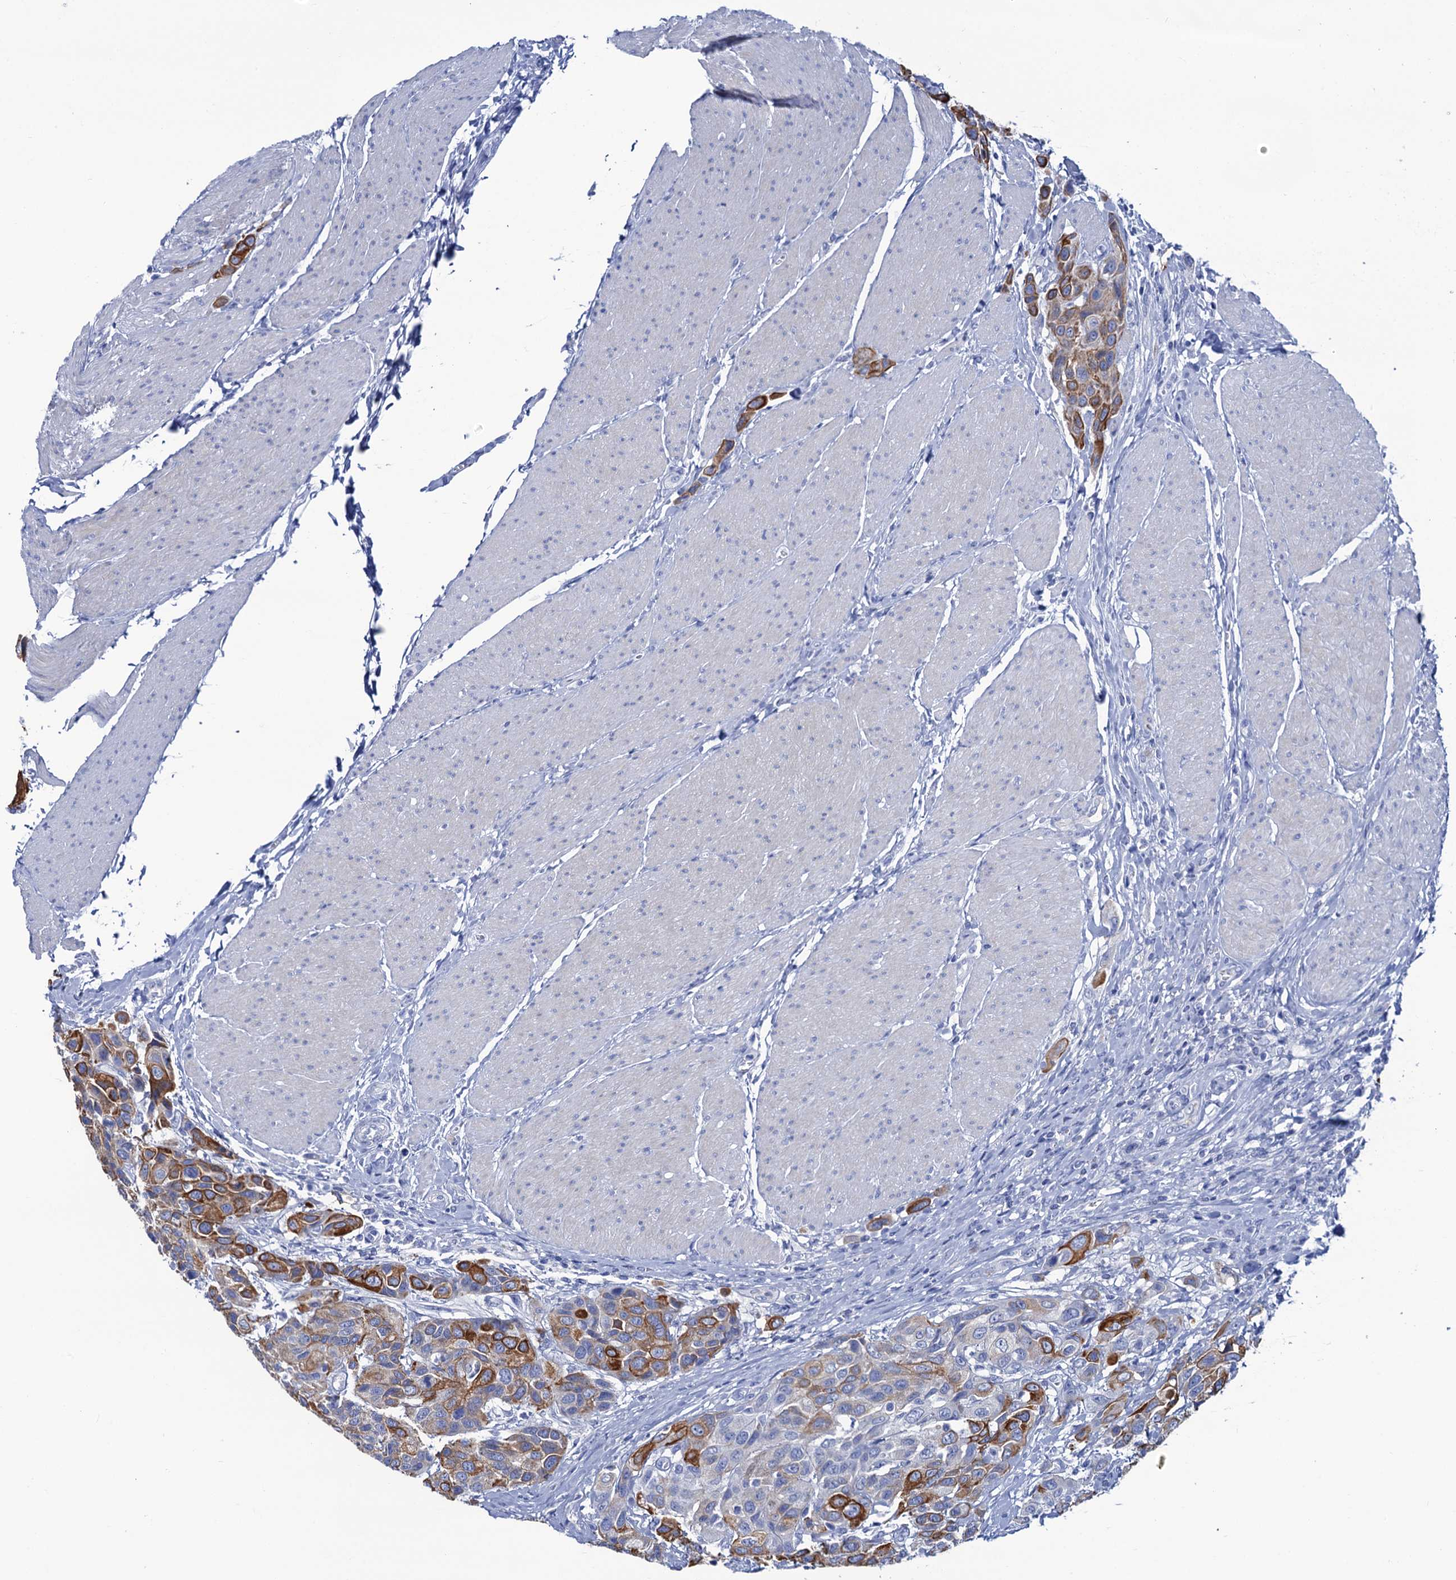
{"staining": {"intensity": "strong", "quantity": "25%-75%", "location": "cytoplasmic/membranous"}, "tissue": "urothelial cancer", "cell_type": "Tumor cells", "image_type": "cancer", "snomed": [{"axis": "morphology", "description": "Urothelial carcinoma, High grade"}, {"axis": "topography", "description": "Urinary bladder"}], "caption": "Urothelial cancer stained with immunohistochemistry shows strong cytoplasmic/membranous expression in about 25%-75% of tumor cells.", "gene": "RAB3IP", "patient": {"sex": "male", "age": 50}}